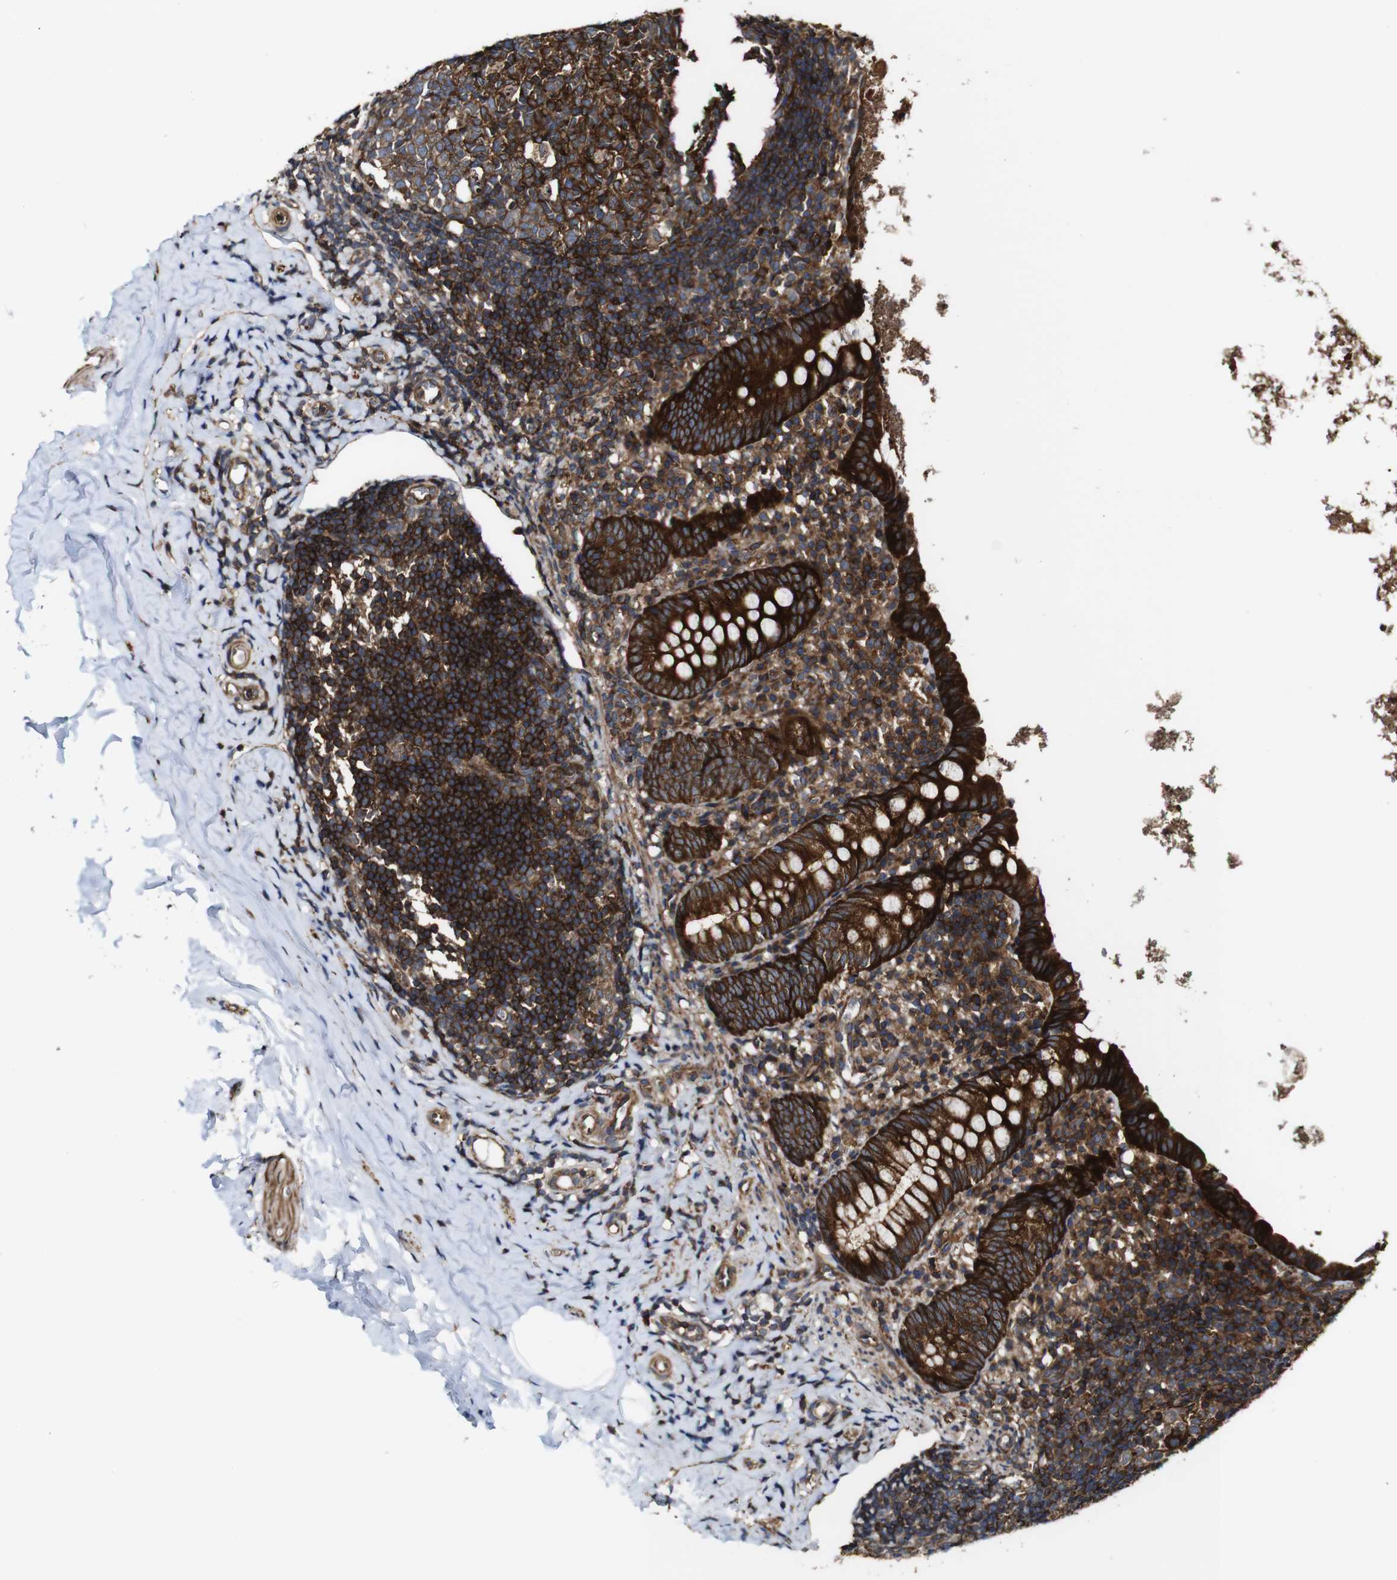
{"staining": {"intensity": "strong", "quantity": ">75%", "location": "cytoplasmic/membranous"}, "tissue": "appendix", "cell_type": "Glandular cells", "image_type": "normal", "snomed": [{"axis": "morphology", "description": "Normal tissue, NOS"}, {"axis": "topography", "description": "Appendix"}], "caption": "Protein positivity by IHC displays strong cytoplasmic/membranous positivity in approximately >75% of glandular cells in benign appendix.", "gene": "TNIK", "patient": {"sex": "female", "age": 10}}